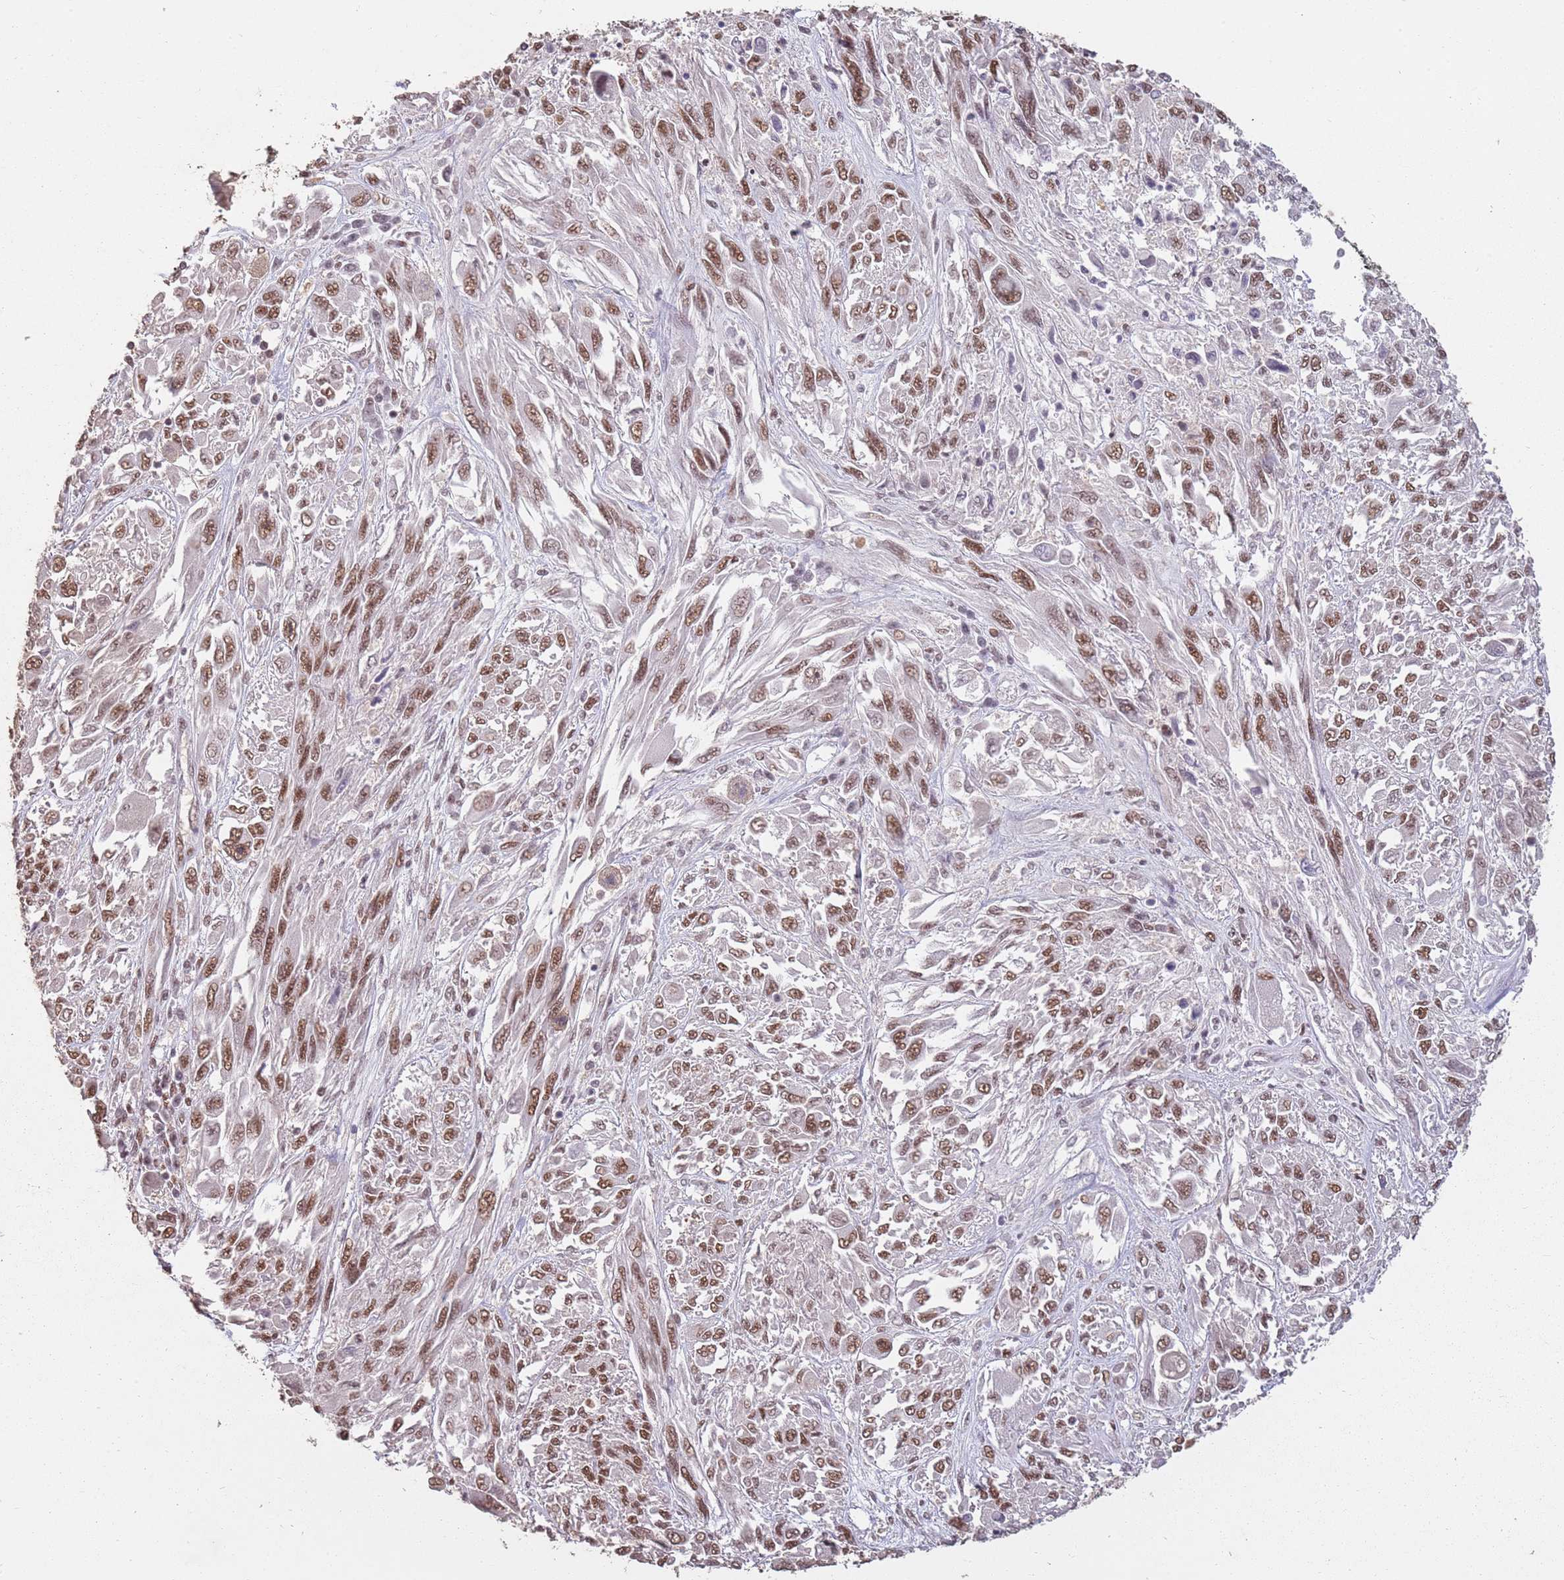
{"staining": {"intensity": "moderate", "quantity": ">75%", "location": "nuclear"}, "tissue": "melanoma", "cell_type": "Tumor cells", "image_type": "cancer", "snomed": [{"axis": "morphology", "description": "Malignant melanoma, NOS"}, {"axis": "topography", "description": "Skin"}], "caption": "Moderate nuclear protein staining is seen in approximately >75% of tumor cells in malignant melanoma. Using DAB (brown) and hematoxylin (blue) stains, captured at high magnification using brightfield microscopy.", "gene": "ARL14EP", "patient": {"sex": "female", "age": 91}}